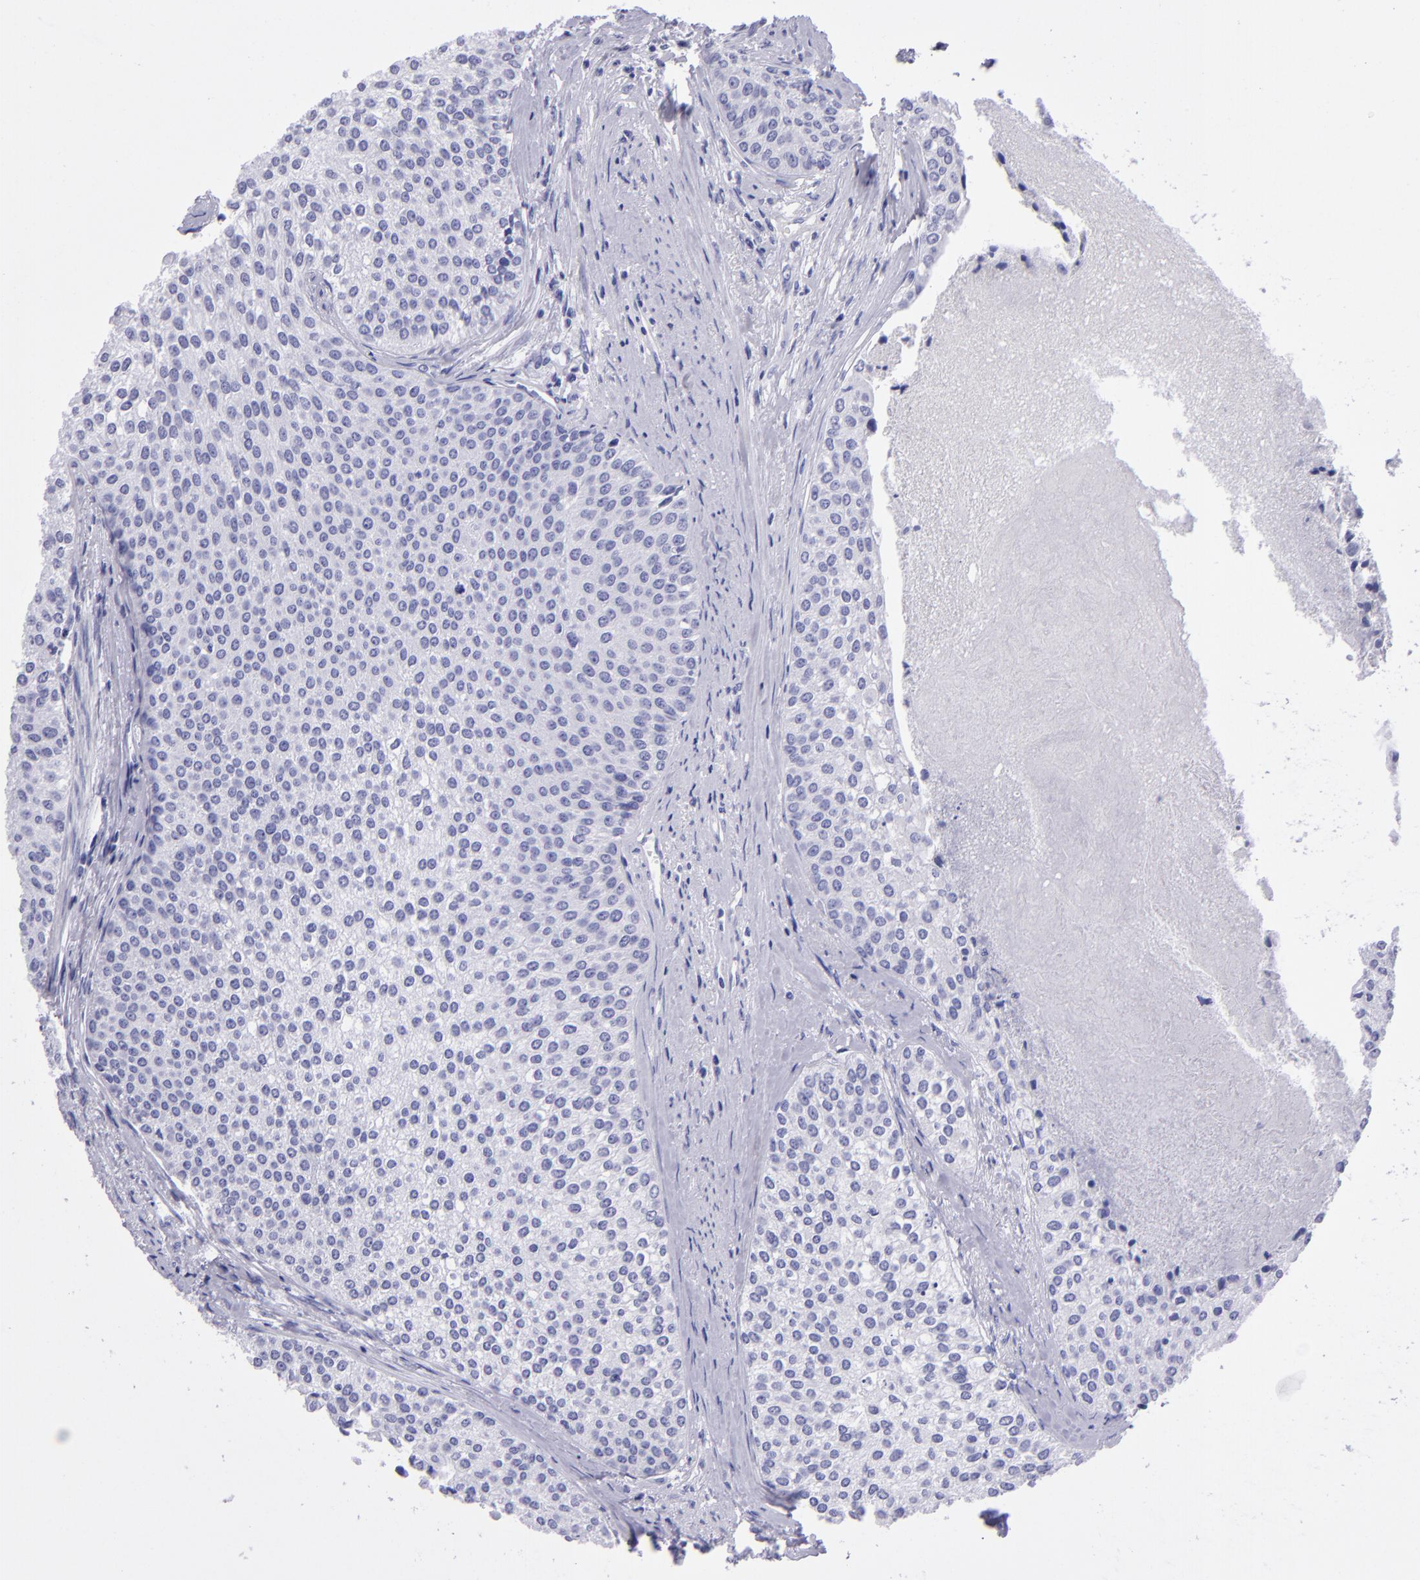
{"staining": {"intensity": "negative", "quantity": "none", "location": "none"}, "tissue": "urothelial cancer", "cell_type": "Tumor cells", "image_type": "cancer", "snomed": [{"axis": "morphology", "description": "Urothelial carcinoma, Low grade"}, {"axis": "topography", "description": "Urinary bladder"}], "caption": "Tumor cells are negative for protein expression in human urothelial carcinoma (low-grade).", "gene": "TYRP1", "patient": {"sex": "female", "age": 73}}